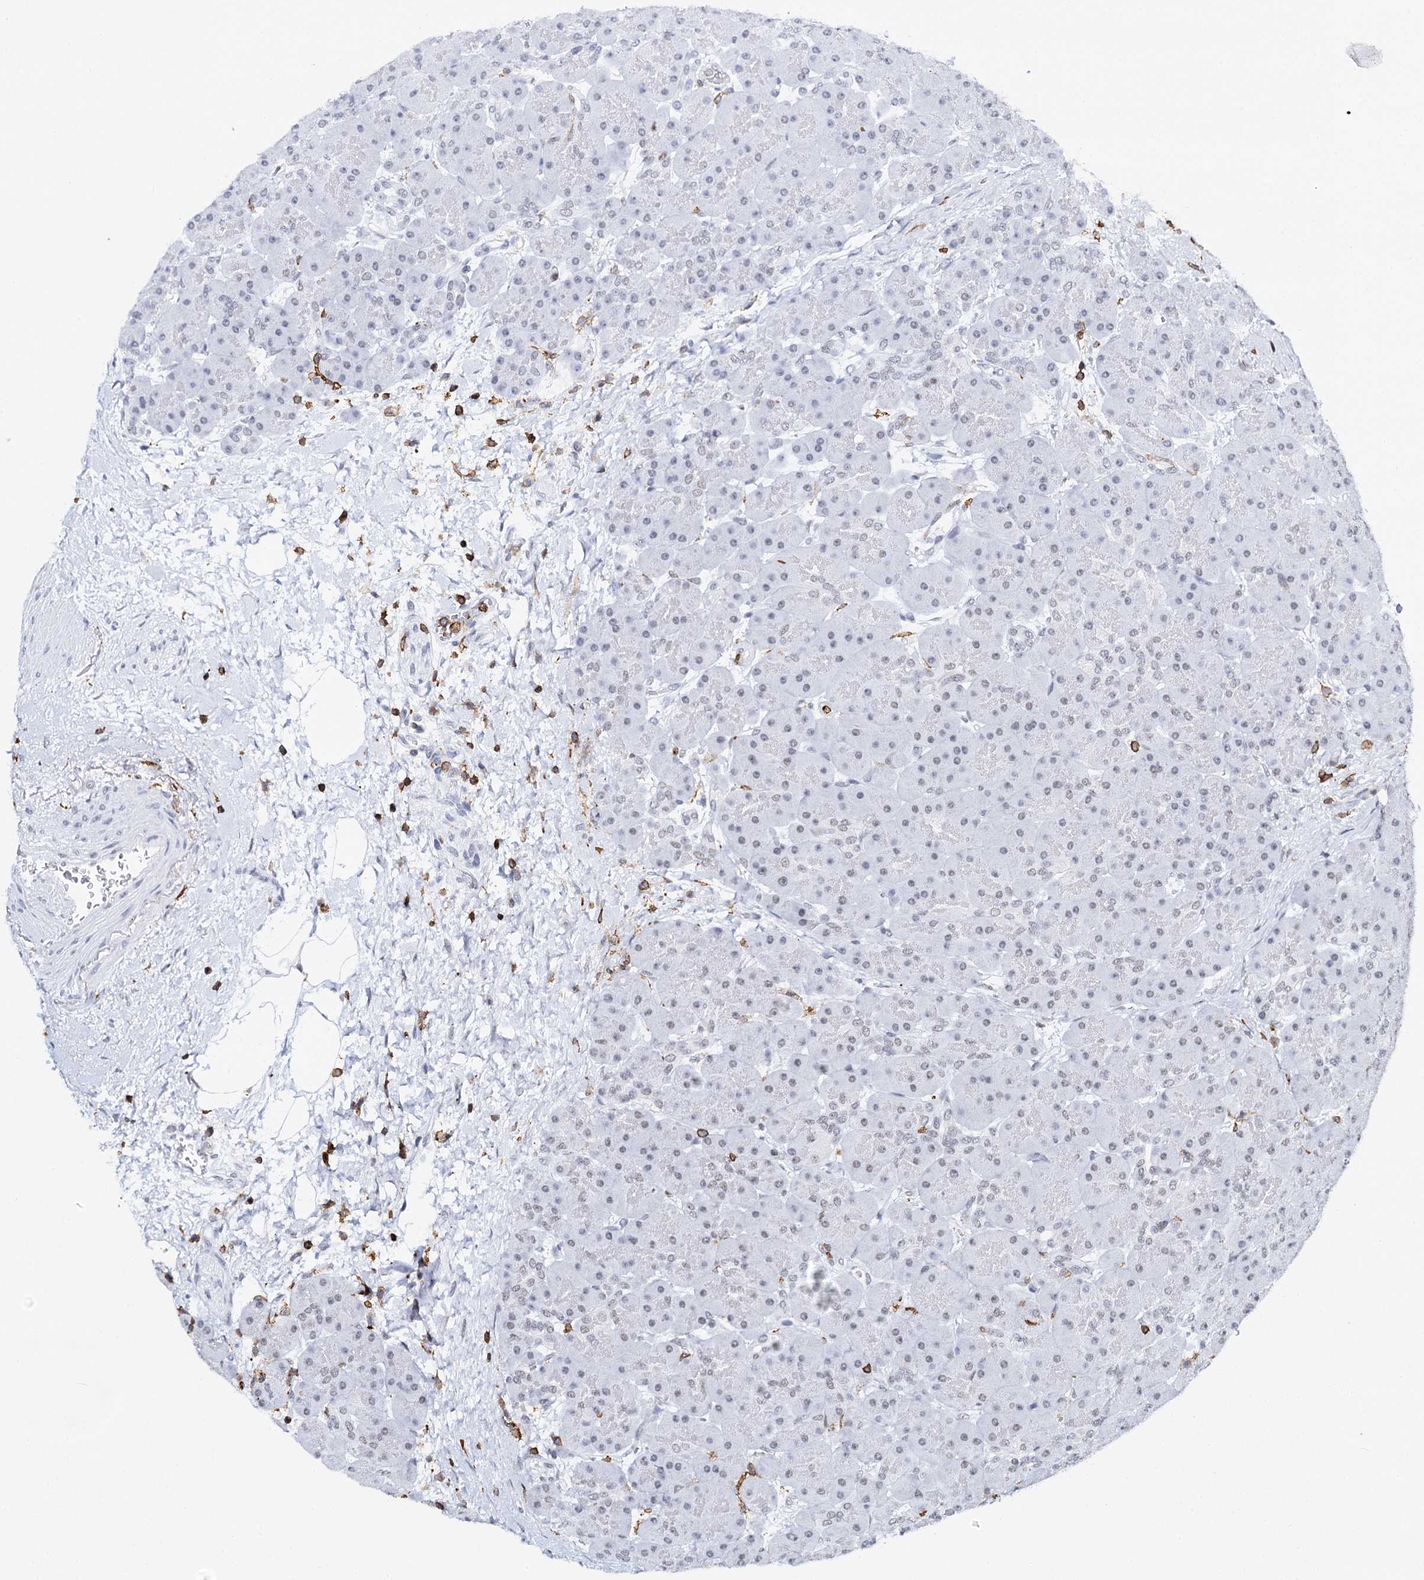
{"staining": {"intensity": "negative", "quantity": "none", "location": "none"}, "tissue": "pancreas", "cell_type": "Exocrine glandular cells", "image_type": "normal", "snomed": [{"axis": "morphology", "description": "Normal tissue, NOS"}, {"axis": "topography", "description": "Pancreas"}], "caption": "DAB immunohistochemical staining of unremarkable pancreas demonstrates no significant expression in exocrine glandular cells. Brightfield microscopy of immunohistochemistry stained with DAB (brown) and hematoxylin (blue), captured at high magnification.", "gene": "BARD1", "patient": {"sex": "male", "age": 66}}